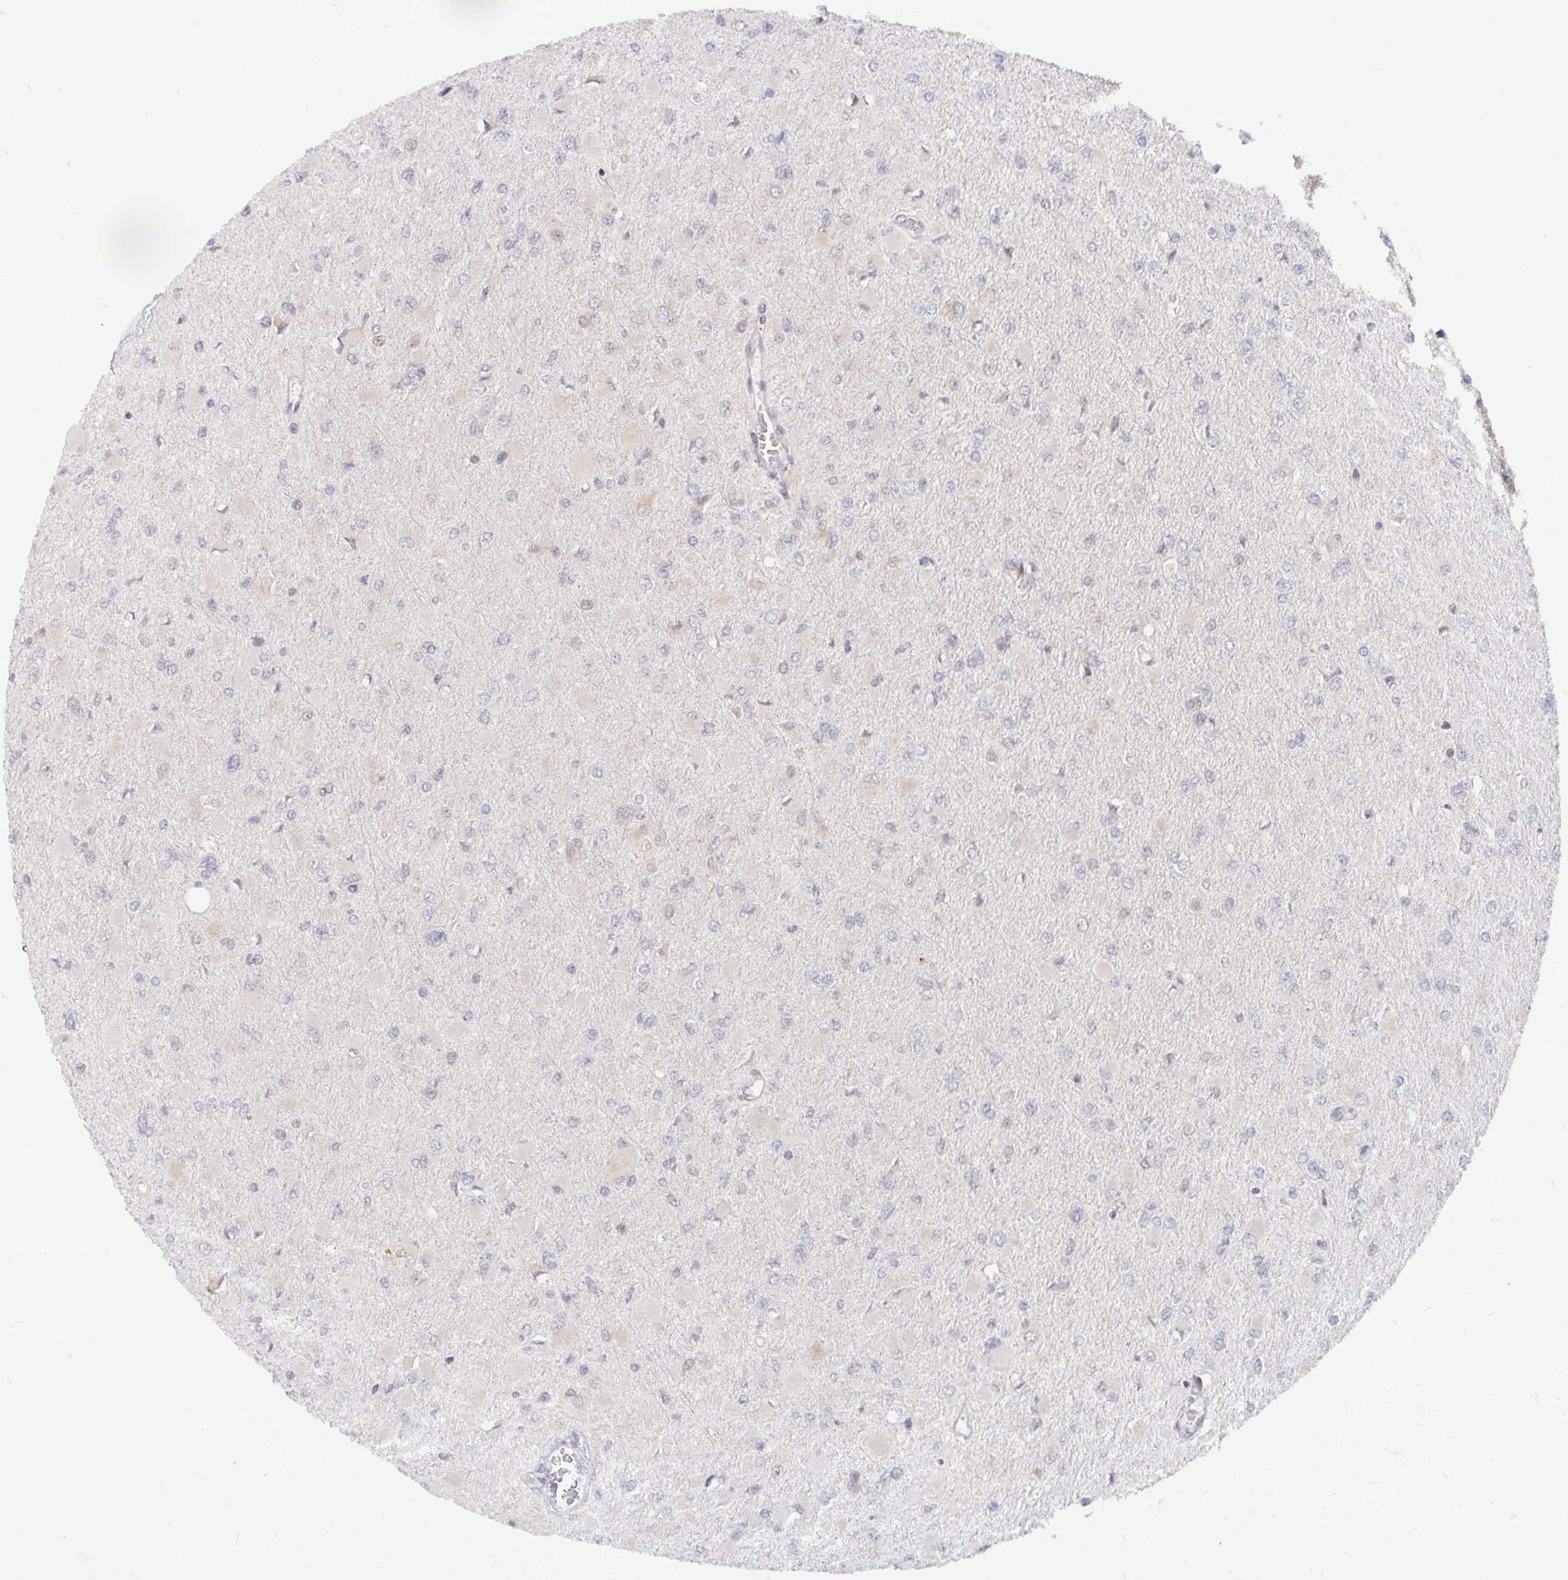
{"staining": {"intensity": "negative", "quantity": "none", "location": "none"}, "tissue": "glioma", "cell_type": "Tumor cells", "image_type": "cancer", "snomed": [{"axis": "morphology", "description": "Glioma, malignant, High grade"}, {"axis": "topography", "description": "Cerebral cortex"}], "caption": "This is a micrograph of immunohistochemistry staining of glioma, which shows no staining in tumor cells. The staining was performed using DAB to visualize the protein expression in brown, while the nuclei were stained in blue with hematoxylin (Magnification: 20x).", "gene": "ALG1", "patient": {"sex": "female", "age": 36}}